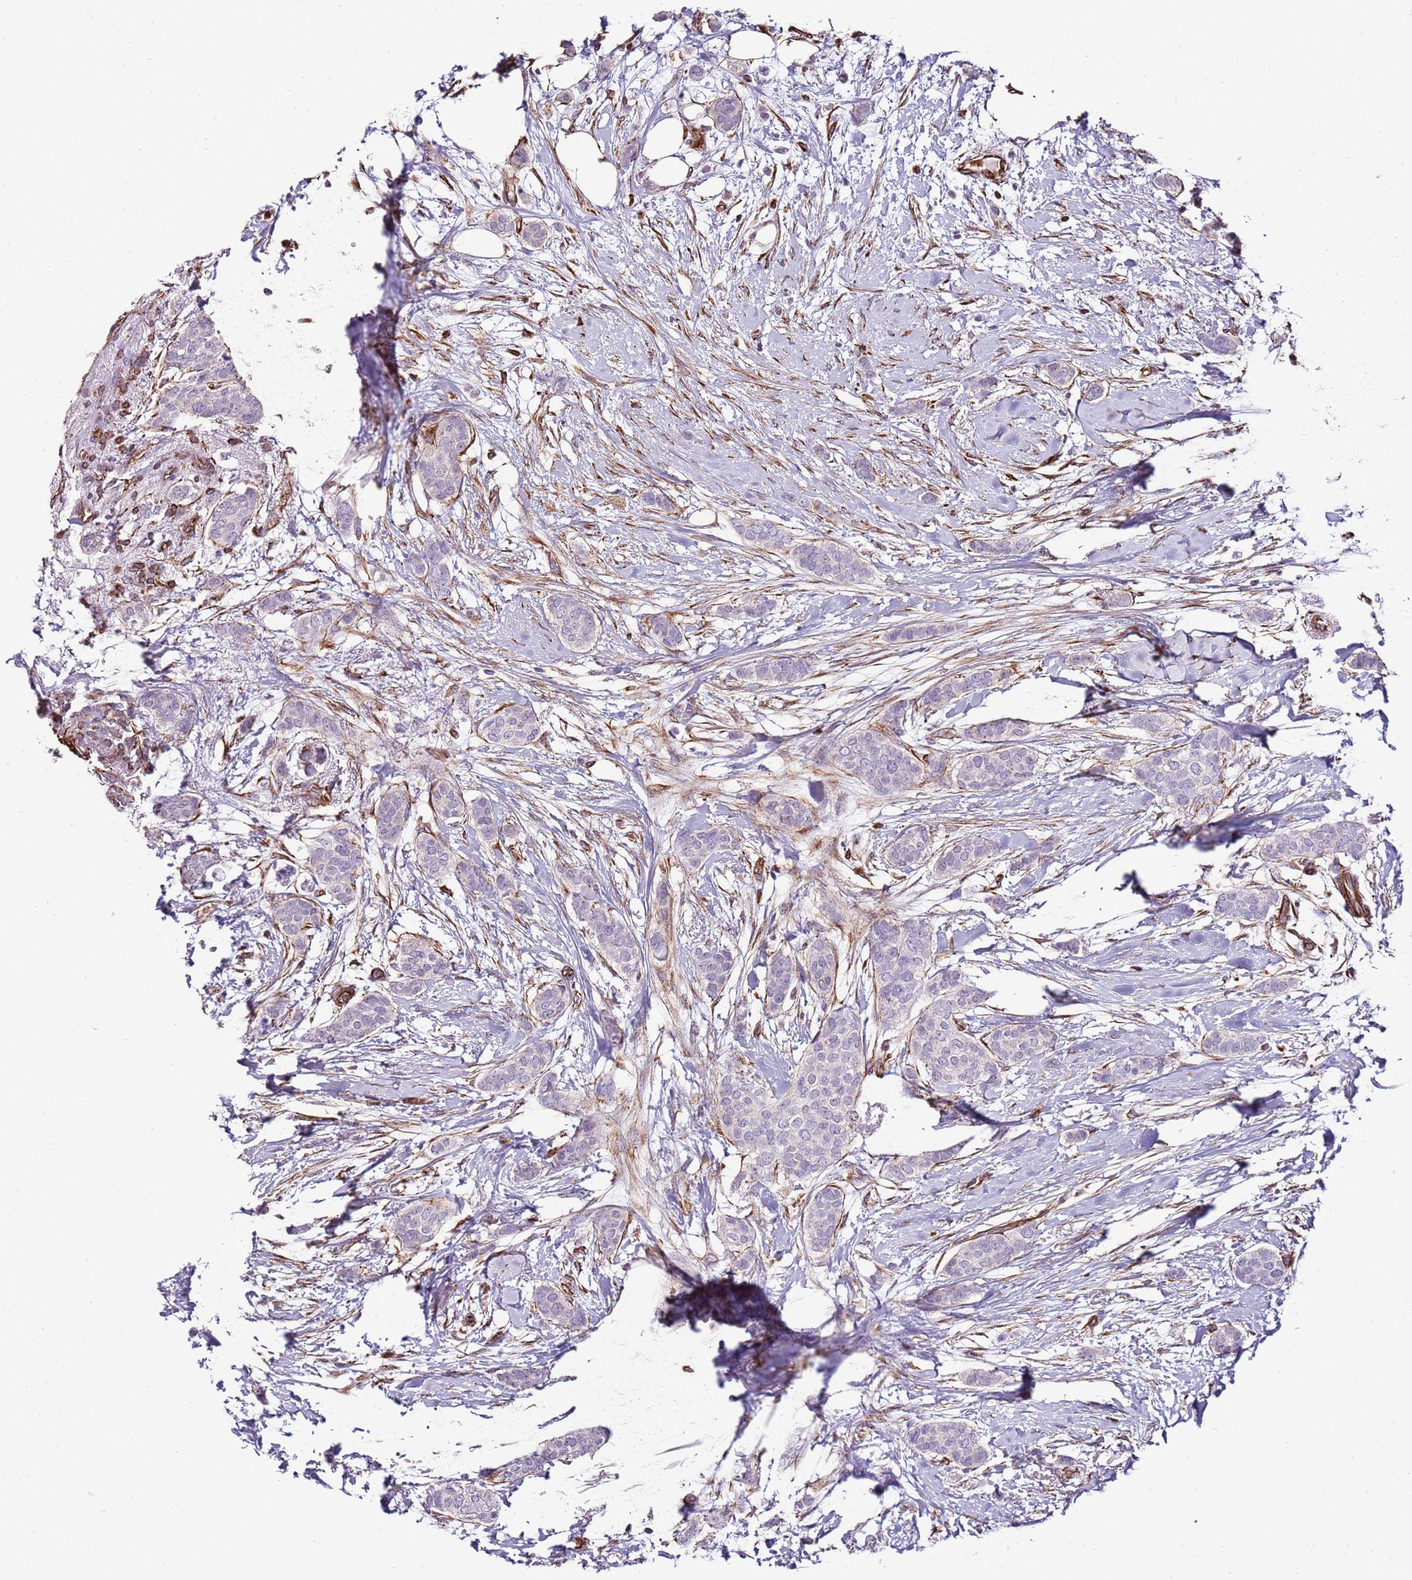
{"staining": {"intensity": "negative", "quantity": "none", "location": "none"}, "tissue": "breast cancer", "cell_type": "Tumor cells", "image_type": "cancer", "snomed": [{"axis": "morphology", "description": "Duct carcinoma"}, {"axis": "topography", "description": "Breast"}], "caption": "Immunohistochemistry of breast cancer (invasive ductal carcinoma) exhibits no staining in tumor cells.", "gene": "ZNF786", "patient": {"sex": "female", "age": 72}}